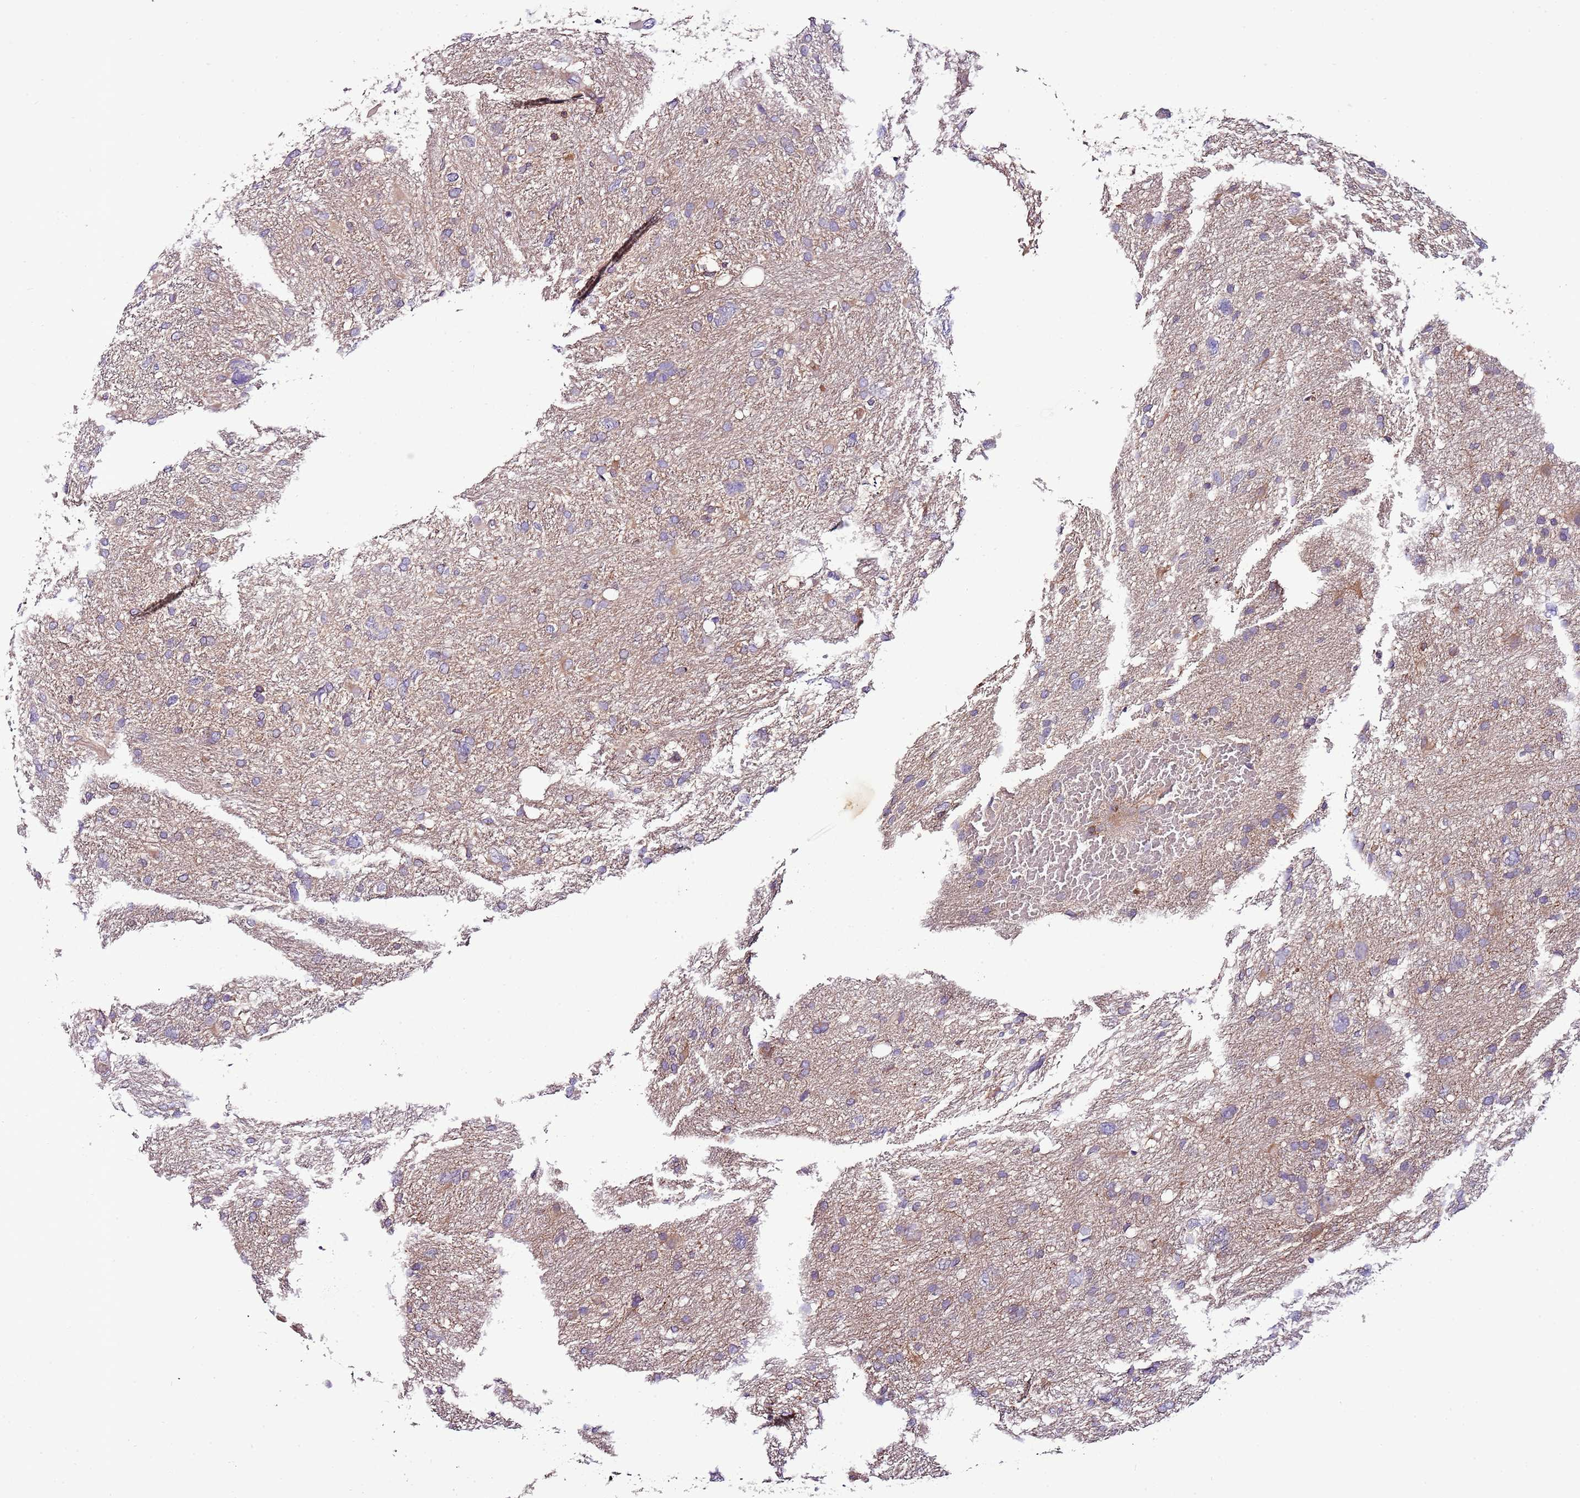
{"staining": {"intensity": "negative", "quantity": "none", "location": "none"}, "tissue": "glioma", "cell_type": "Tumor cells", "image_type": "cancer", "snomed": [{"axis": "morphology", "description": "Glioma, malignant, High grade"}, {"axis": "topography", "description": "Brain"}], "caption": "Tumor cells show no significant protein staining in malignant high-grade glioma.", "gene": "IGIP", "patient": {"sex": "male", "age": 61}}